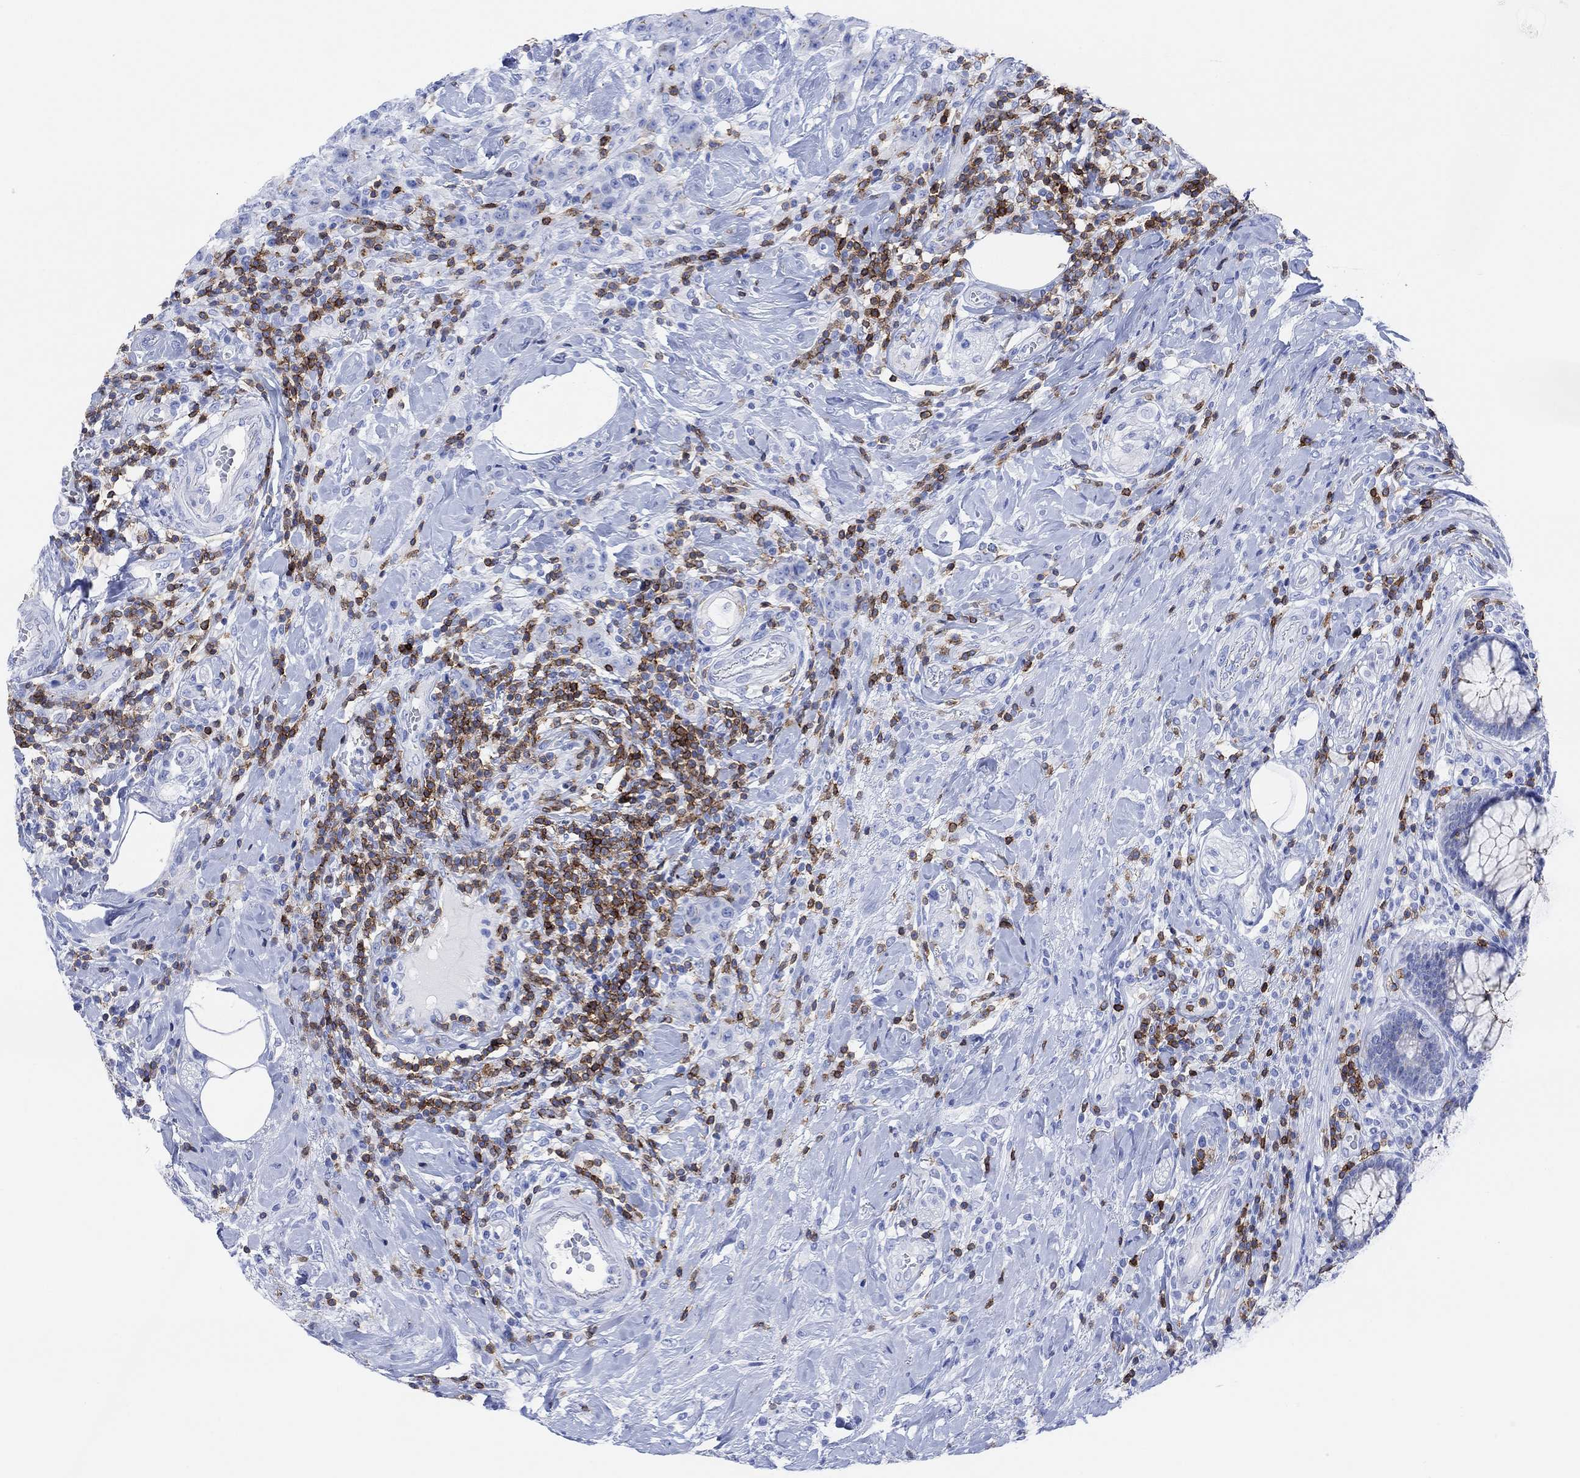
{"staining": {"intensity": "negative", "quantity": "none", "location": "none"}, "tissue": "colorectal cancer", "cell_type": "Tumor cells", "image_type": "cancer", "snomed": [{"axis": "morphology", "description": "Adenocarcinoma, NOS"}, {"axis": "topography", "description": "Colon"}], "caption": "This is a micrograph of IHC staining of colorectal cancer, which shows no expression in tumor cells.", "gene": "GPR65", "patient": {"sex": "female", "age": 69}}